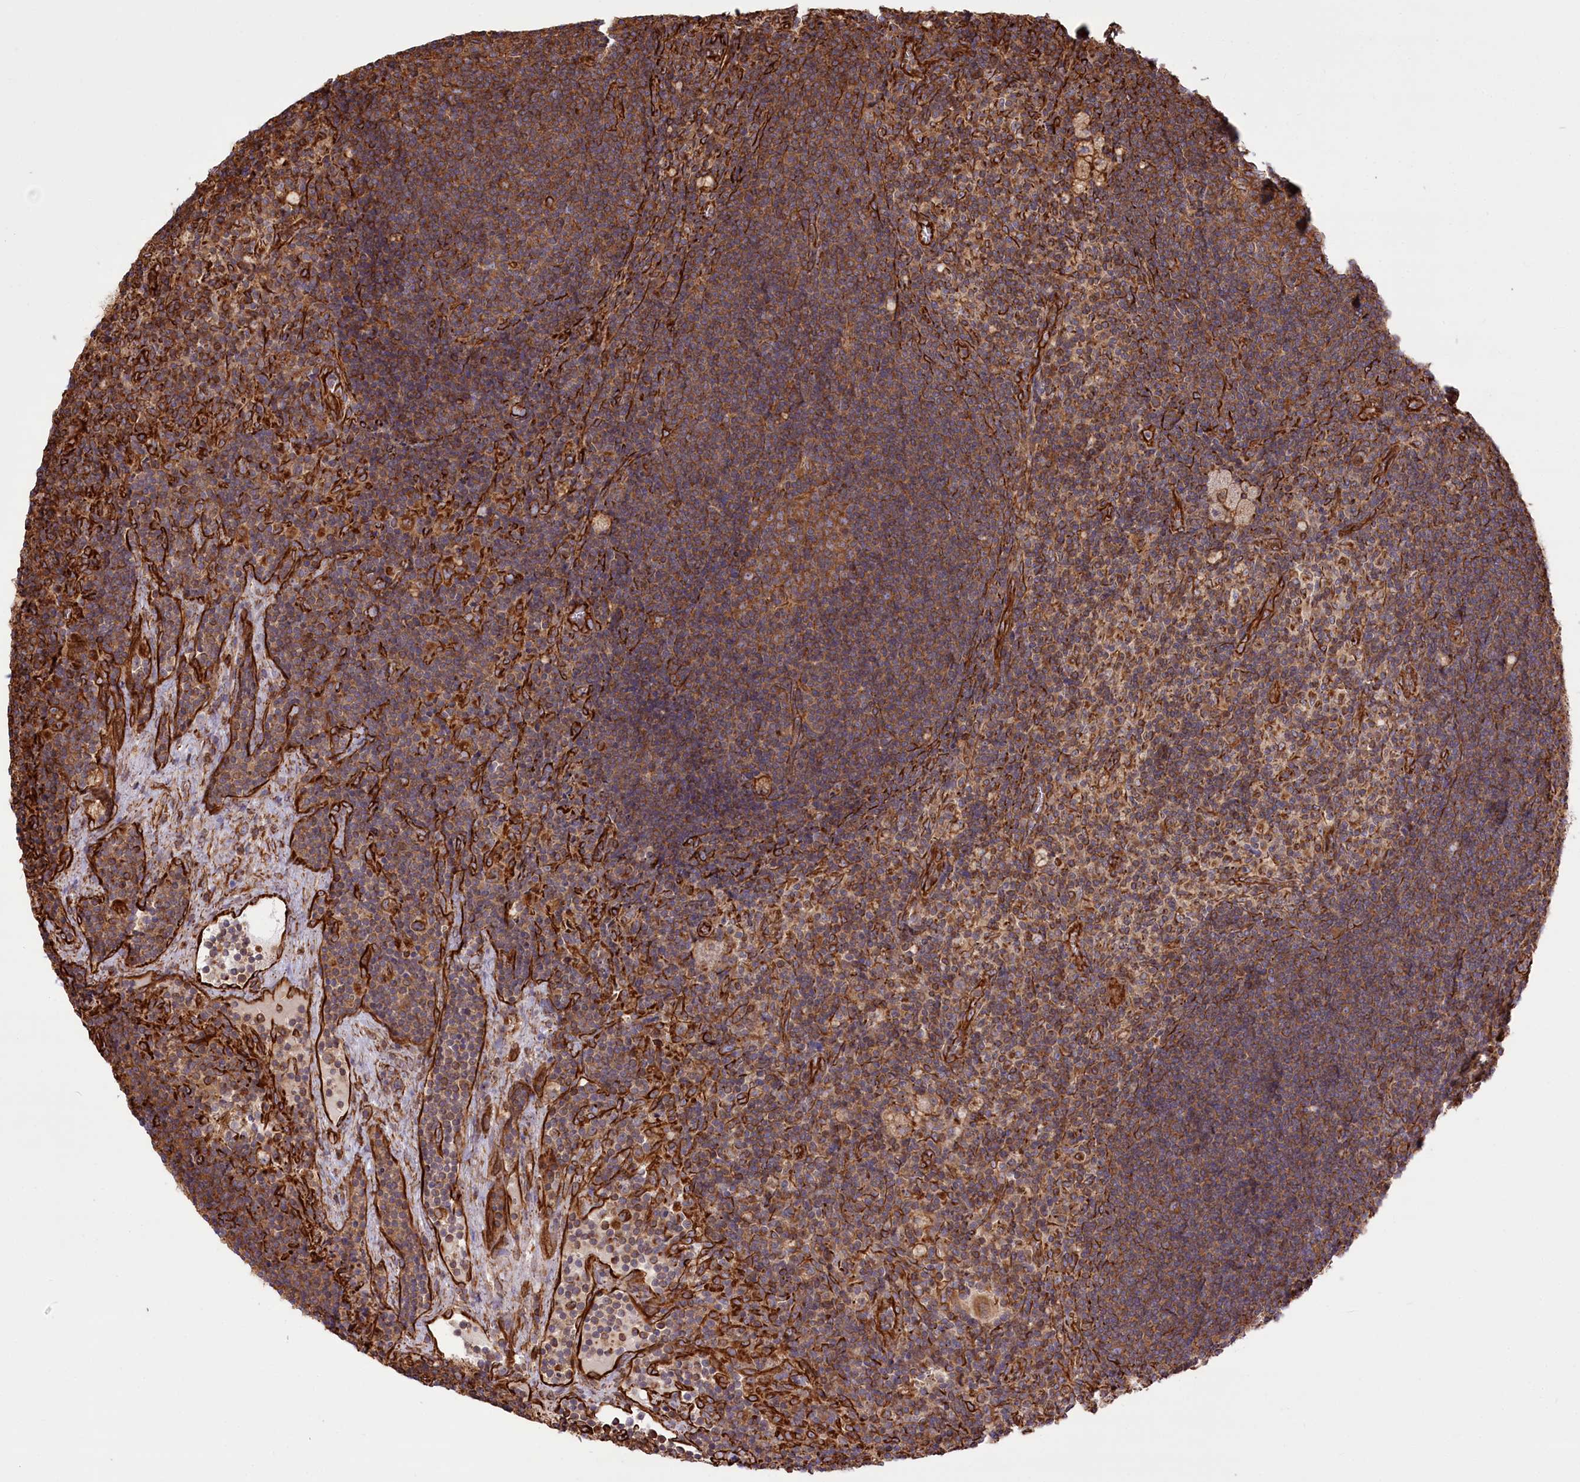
{"staining": {"intensity": "weak", "quantity": "25%-75%", "location": "cytoplasmic/membranous"}, "tissue": "lymph node", "cell_type": "Germinal center cells", "image_type": "normal", "snomed": [{"axis": "morphology", "description": "Normal tissue, NOS"}, {"axis": "topography", "description": "Lymph node"}], "caption": "IHC micrograph of normal lymph node: lymph node stained using IHC demonstrates low levels of weak protein expression localized specifically in the cytoplasmic/membranous of germinal center cells, appearing as a cytoplasmic/membranous brown color.", "gene": "TTC1", "patient": {"sex": "male", "age": 69}}